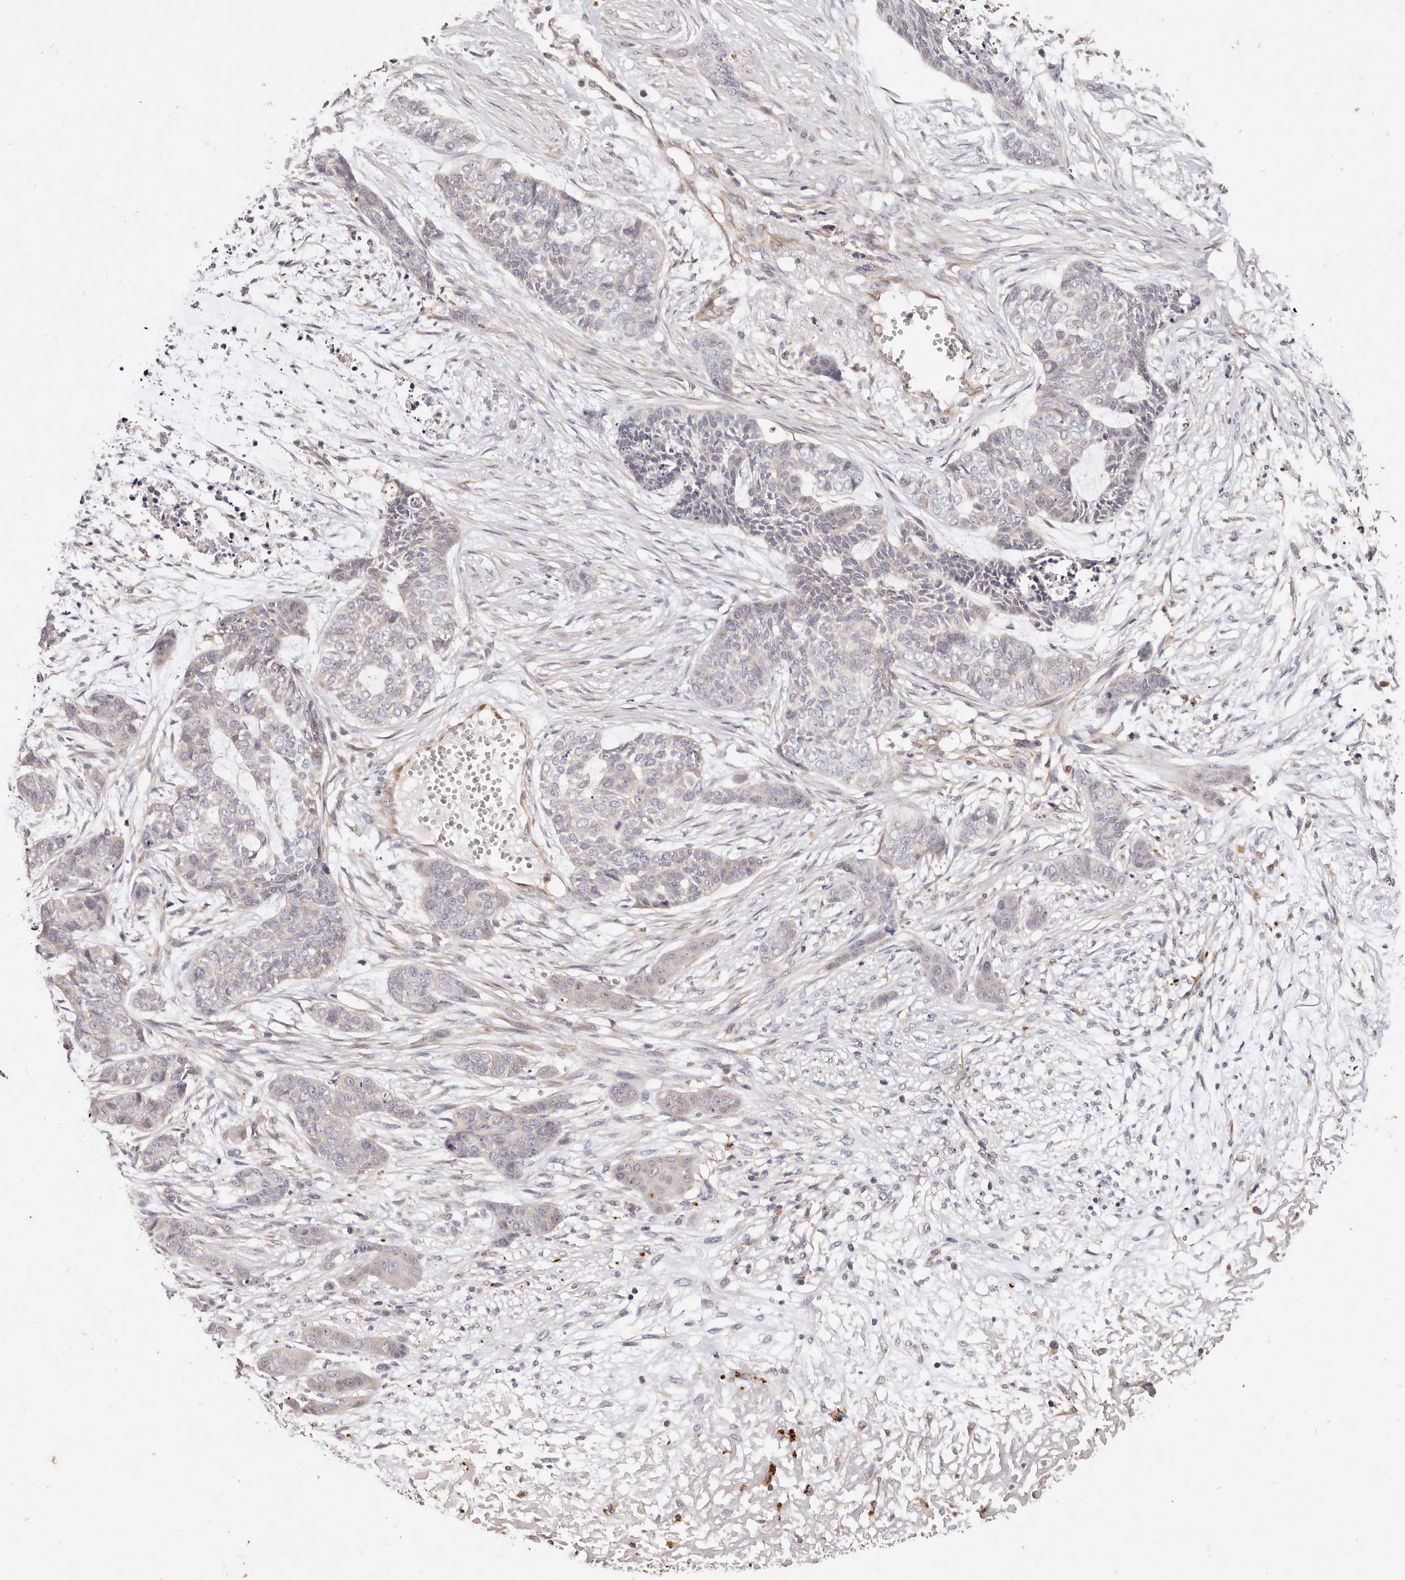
{"staining": {"intensity": "negative", "quantity": "none", "location": "none"}, "tissue": "skin cancer", "cell_type": "Tumor cells", "image_type": "cancer", "snomed": [{"axis": "morphology", "description": "Basal cell carcinoma"}, {"axis": "topography", "description": "Skin"}], "caption": "This is a histopathology image of IHC staining of basal cell carcinoma (skin), which shows no positivity in tumor cells.", "gene": "THBS3", "patient": {"sex": "female", "age": 64}}